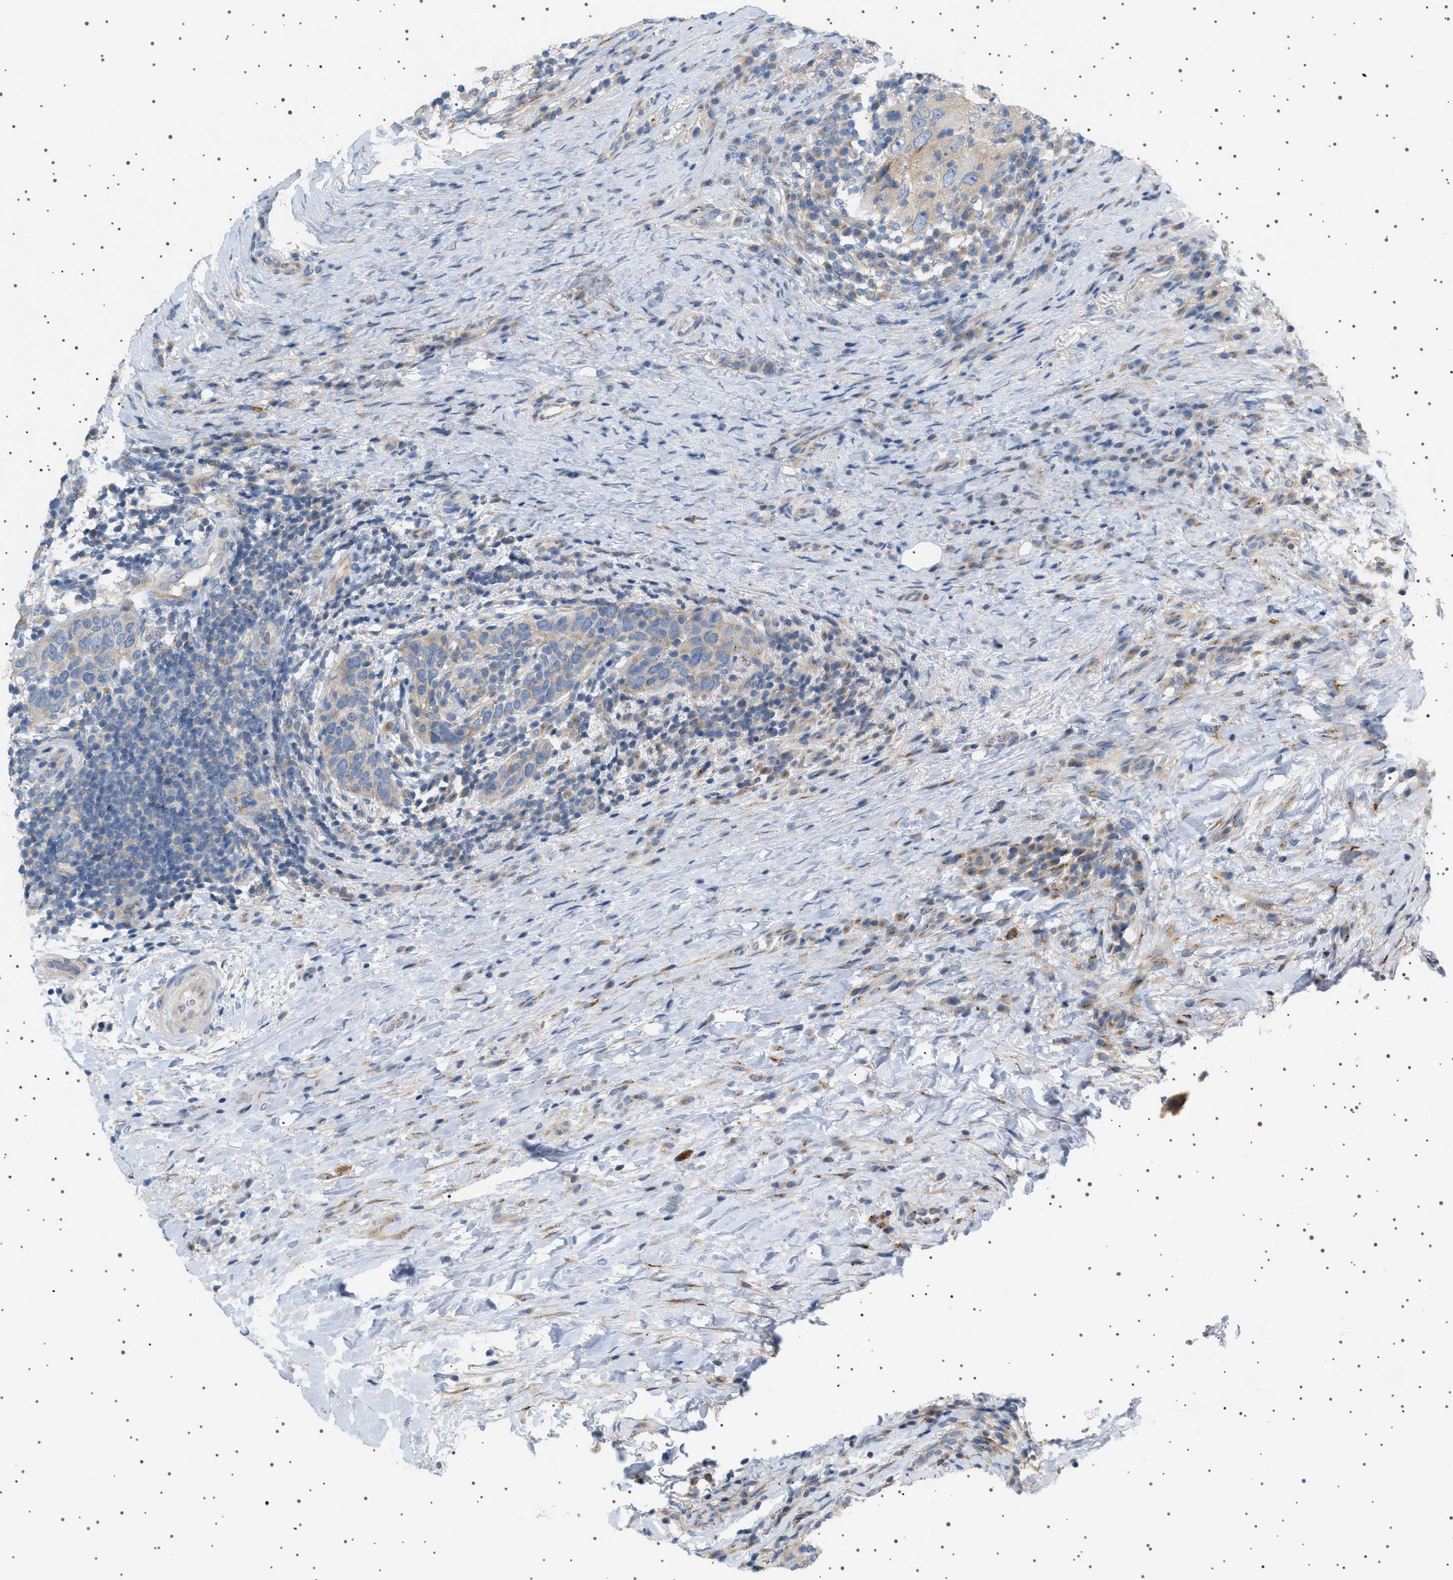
{"staining": {"intensity": "weak", "quantity": "<25%", "location": "cytoplasmic/membranous"}, "tissue": "breast cancer", "cell_type": "Tumor cells", "image_type": "cancer", "snomed": [{"axis": "morphology", "description": "Duct carcinoma"}, {"axis": "topography", "description": "Breast"}], "caption": "High magnification brightfield microscopy of breast cancer (invasive ductal carcinoma) stained with DAB (brown) and counterstained with hematoxylin (blue): tumor cells show no significant positivity.", "gene": "ADCY10", "patient": {"sex": "female", "age": 37}}